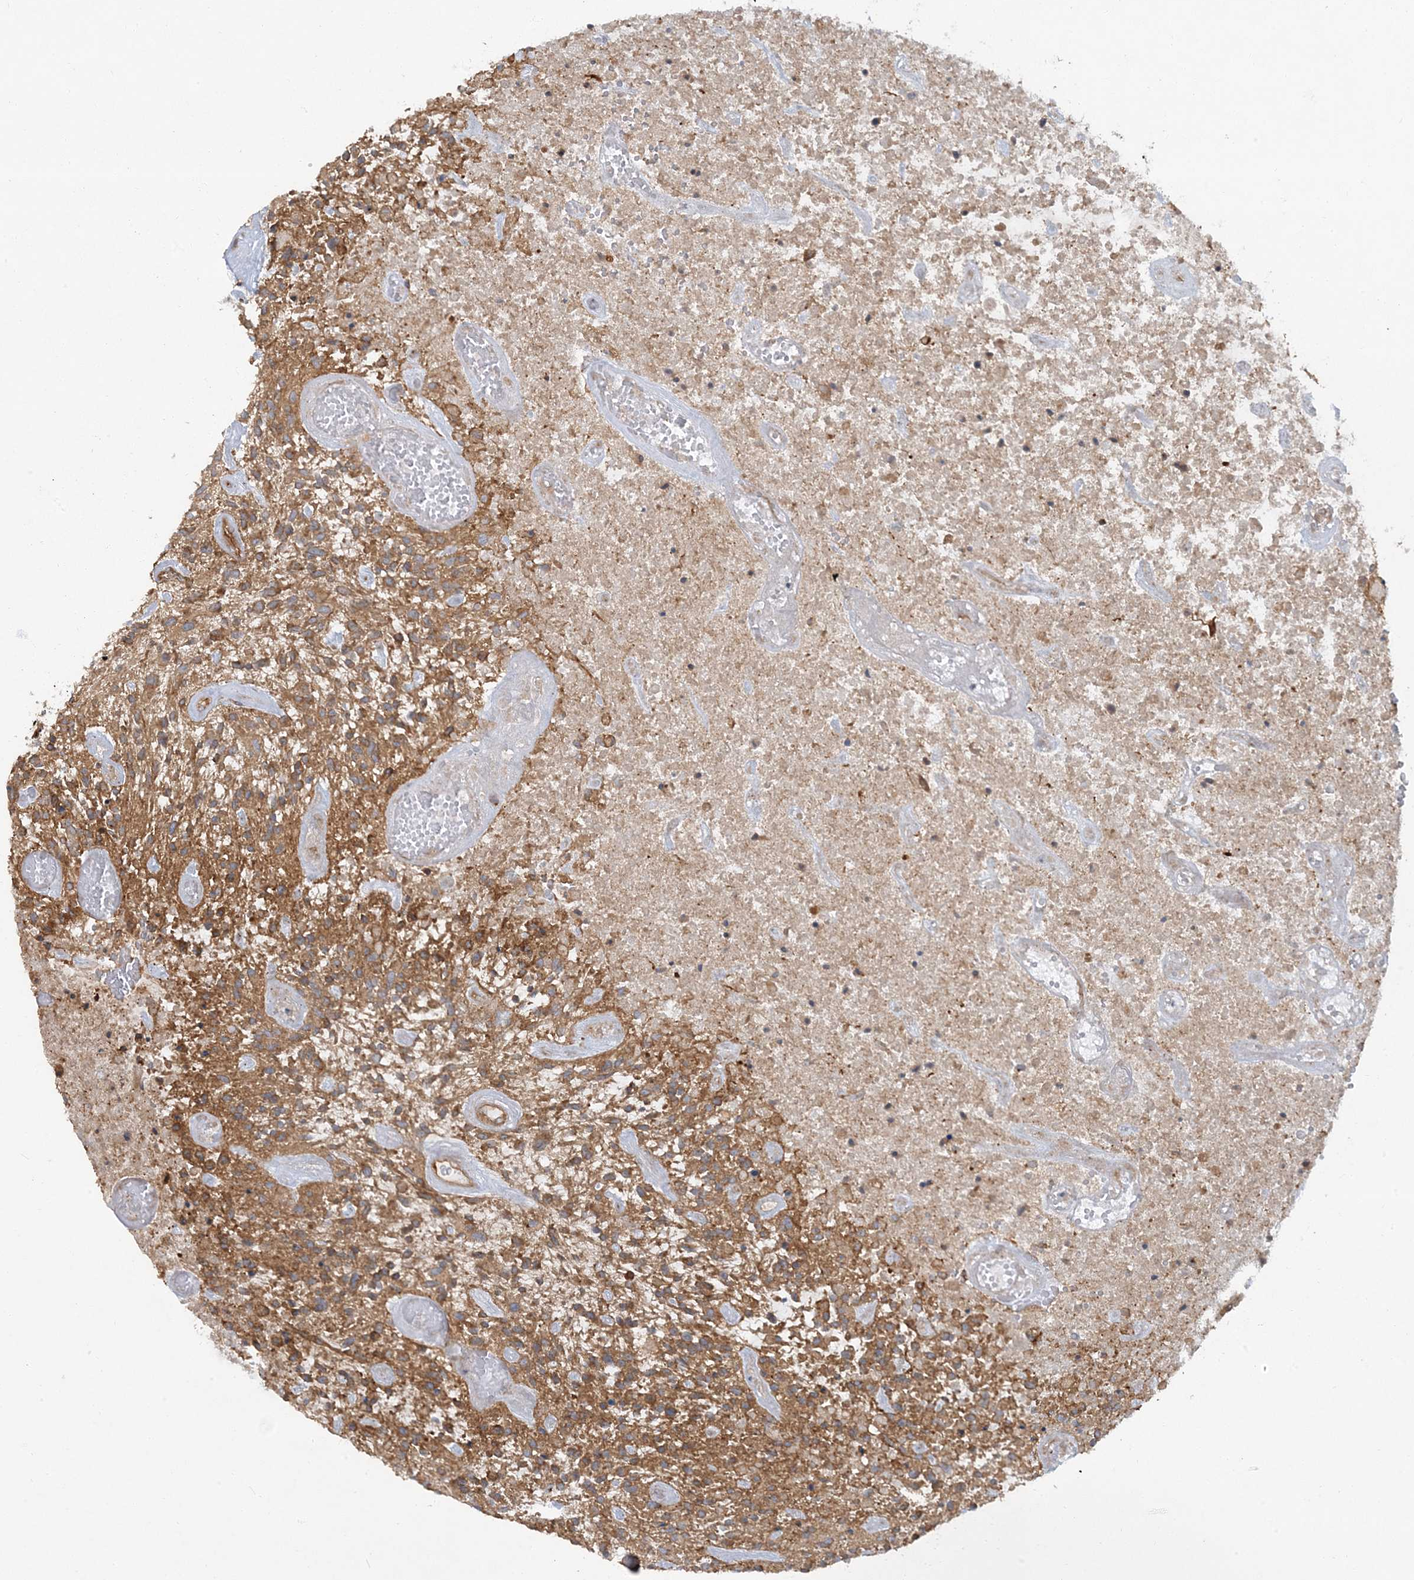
{"staining": {"intensity": "moderate", "quantity": ">75%", "location": "cytoplasmic/membranous"}, "tissue": "glioma", "cell_type": "Tumor cells", "image_type": "cancer", "snomed": [{"axis": "morphology", "description": "Glioma, malignant, High grade"}, {"axis": "topography", "description": "Brain"}], "caption": "Immunohistochemistry of glioma displays medium levels of moderate cytoplasmic/membranous staining in about >75% of tumor cells. (IHC, brightfield microscopy, high magnification).", "gene": "ATP23", "patient": {"sex": "male", "age": 47}}